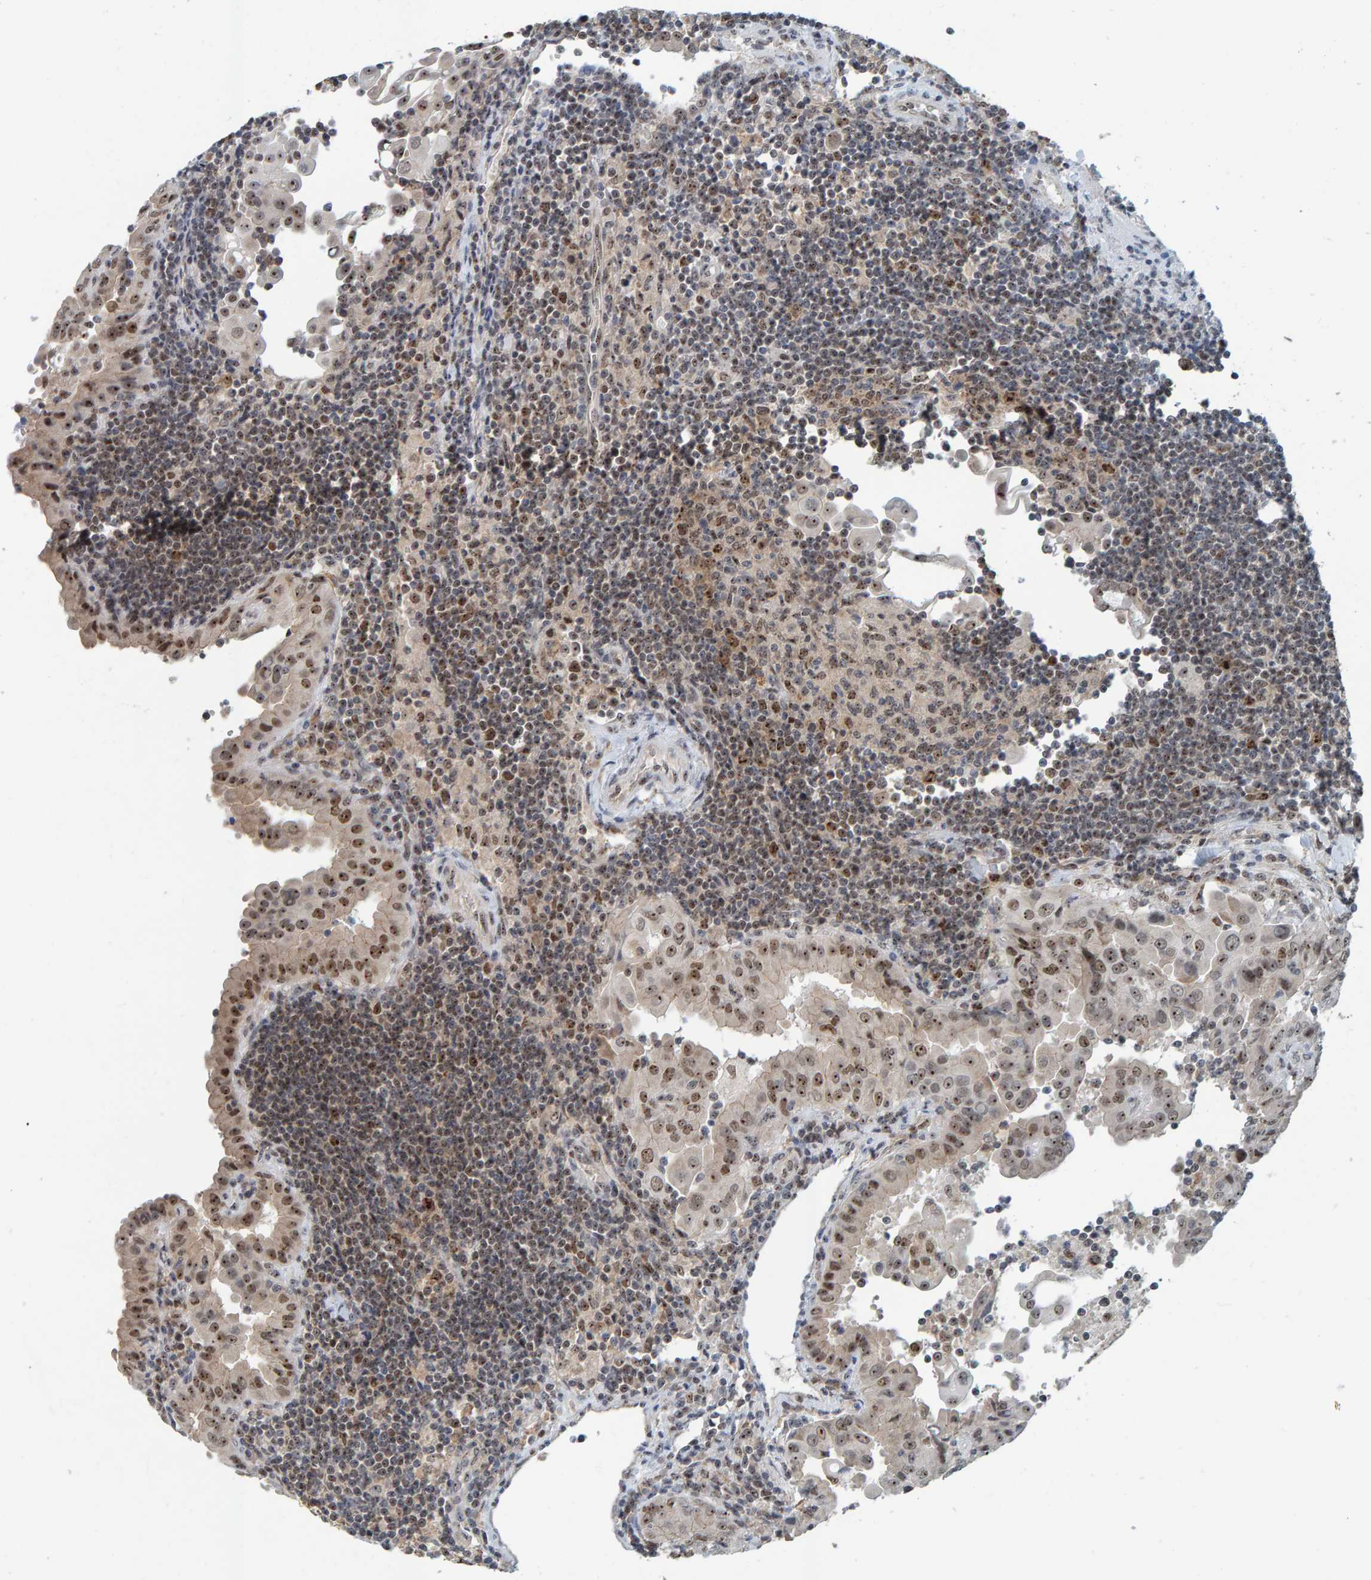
{"staining": {"intensity": "moderate", "quantity": ">75%", "location": "nuclear"}, "tissue": "thyroid cancer", "cell_type": "Tumor cells", "image_type": "cancer", "snomed": [{"axis": "morphology", "description": "Papillary adenocarcinoma, NOS"}, {"axis": "topography", "description": "Thyroid gland"}], "caption": "This image shows IHC staining of human thyroid cancer, with medium moderate nuclear staining in approximately >75% of tumor cells.", "gene": "POLR1E", "patient": {"sex": "male", "age": 33}}